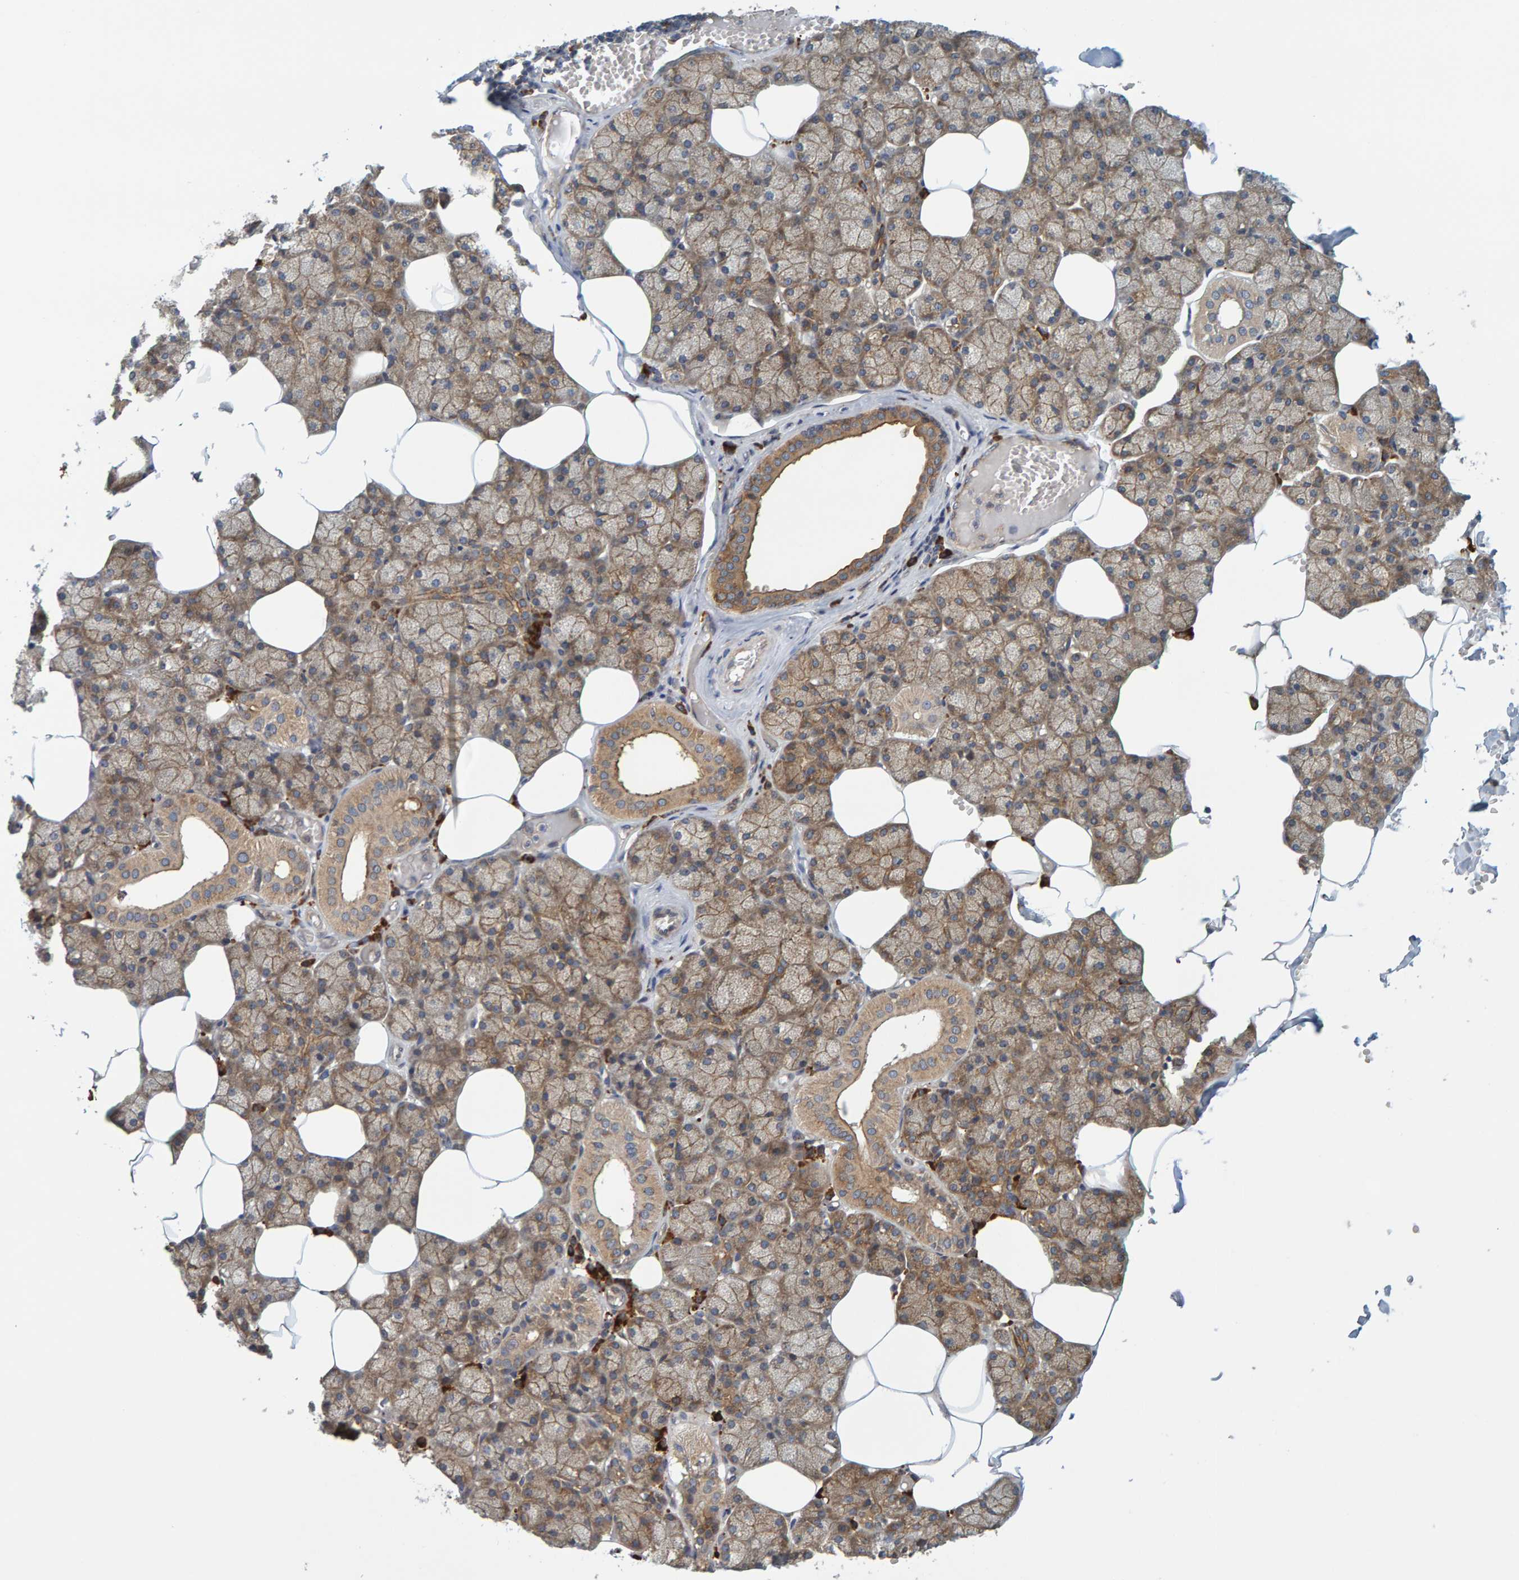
{"staining": {"intensity": "moderate", "quantity": ">75%", "location": "cytoplasmic/membranous"}, "tissue": "salivary gland", "cell_type": "Glandular cells", "image_type": "normal", "snomed": [{"axis": "morphology", "description": "Normal tissue, NOS"}, {"axis": "topography", "description": "Salivary gland"}], "caption": "Moderate cytoplasmic/membranous expression is appreciated in approximately >75% of glandular cells in unremarkable salivary gland. The staining was performed using DAB to visualize the protein expression in brown, while the nuclei were stained in blue with hematoxylin (Magnification: 20x).", "gene": "BAIAP2", "patient": {"sex": "male", "age": 62}}